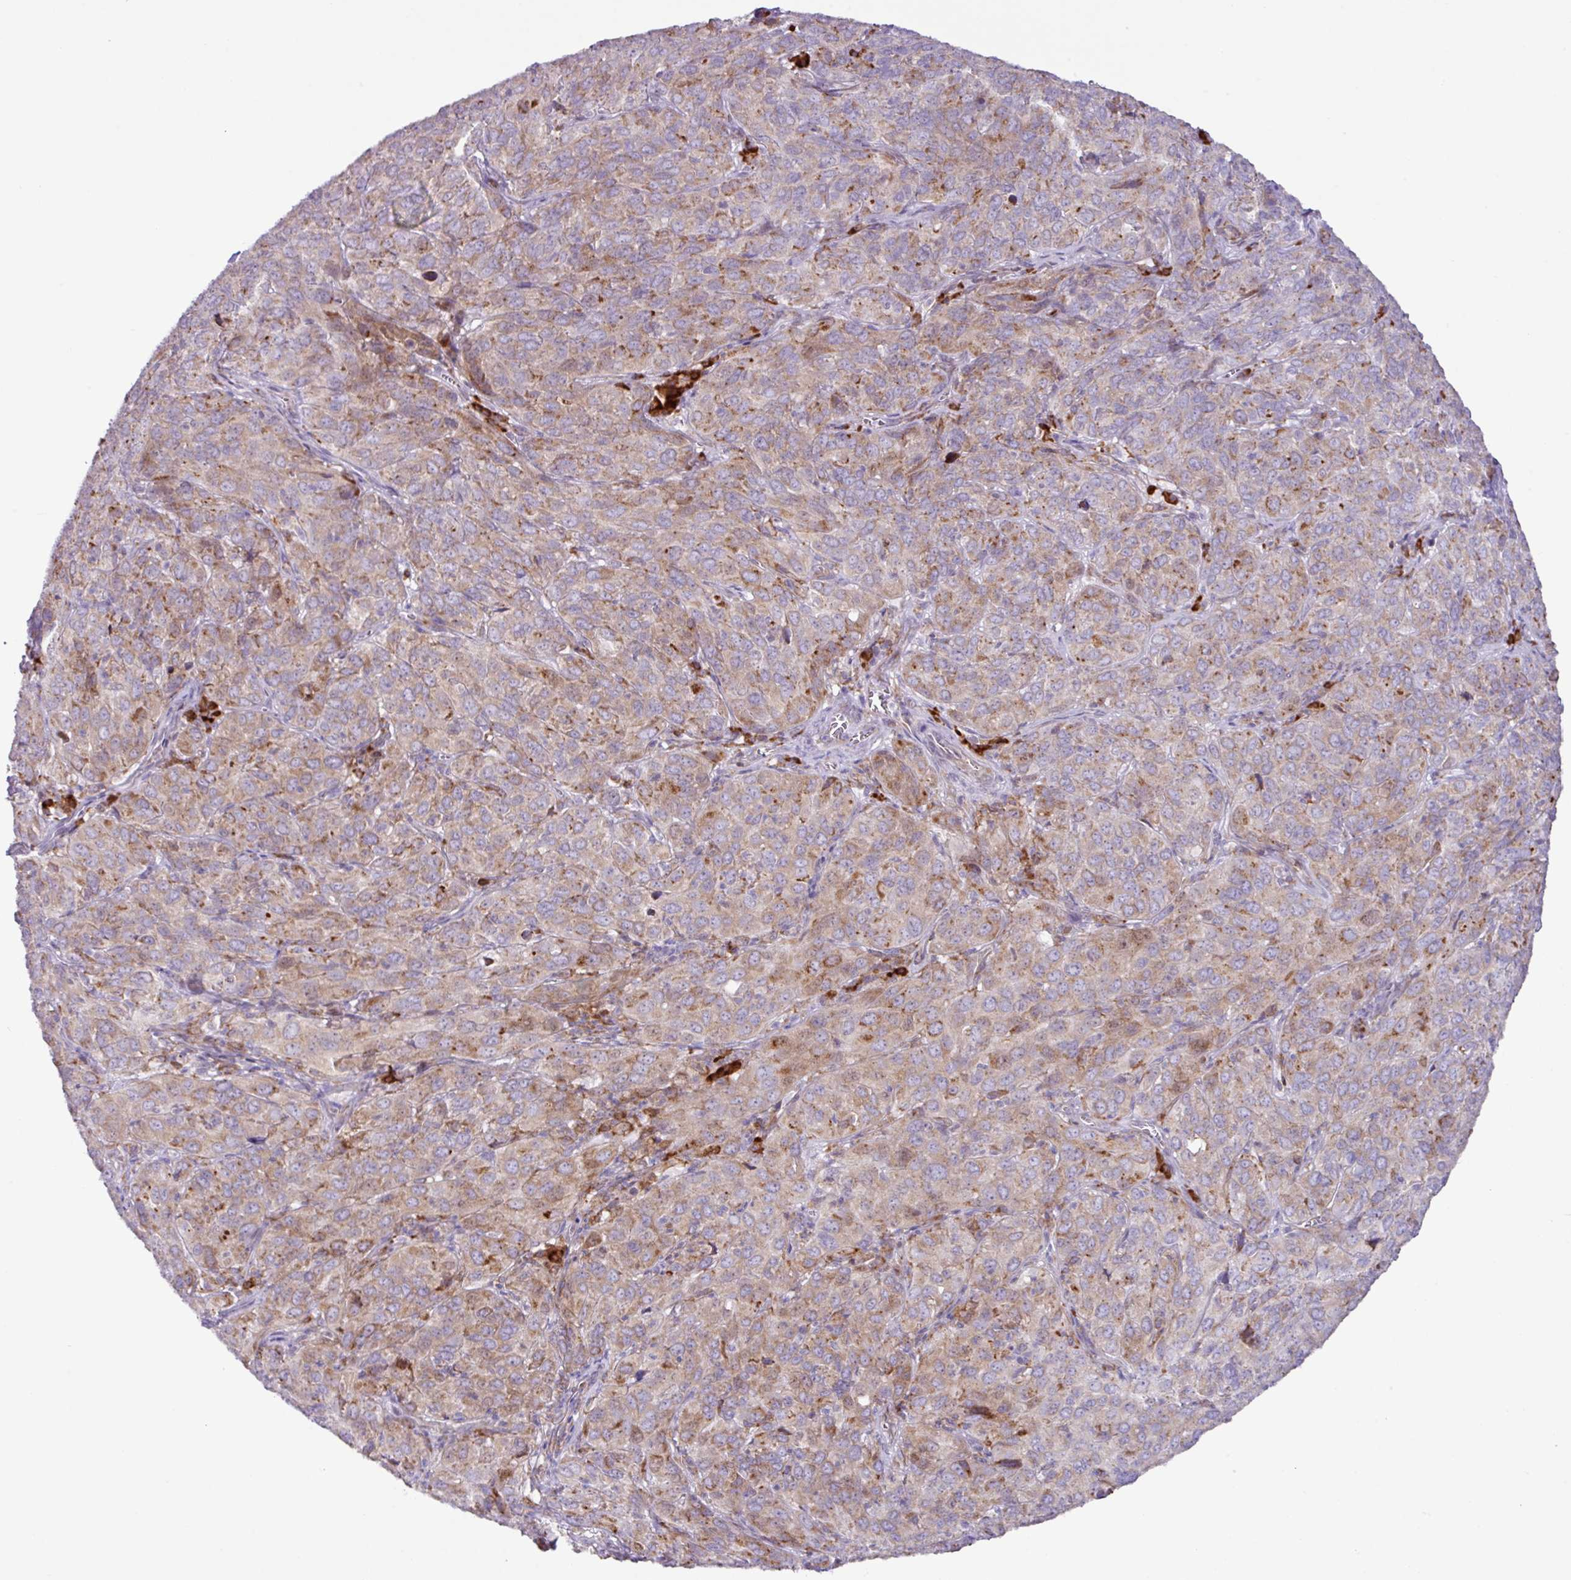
{"staining": {"intensity": "weak", "quantity": "25%-75%", "location": "cytoplasmic/membranous"}, "tissue": "cervical cancer", "cell_type": "Tumor cells", "image_type": "cancer", "snomed": [{"axis": "morphology", "description": "Normal tissue, NOS"}, {"axis": "morphology", "description": "Squamous cell carcinoma, NOS"}, {"axis": "topography", "description": "Cervix"}], "caption": "Squamous cell carcinoma (cervical) stained with DAB (3,3'-diaminobenzidine) immunohistochemistry (IHC) shows low levels of weak cytoplasmic/membranous expression in about 25%-75% of tumor cells. Ihc stains the protein in brown and the nuclei are stained blue.", "gene": "RGS21", "patient": {"sex": "female", "age": 51}}